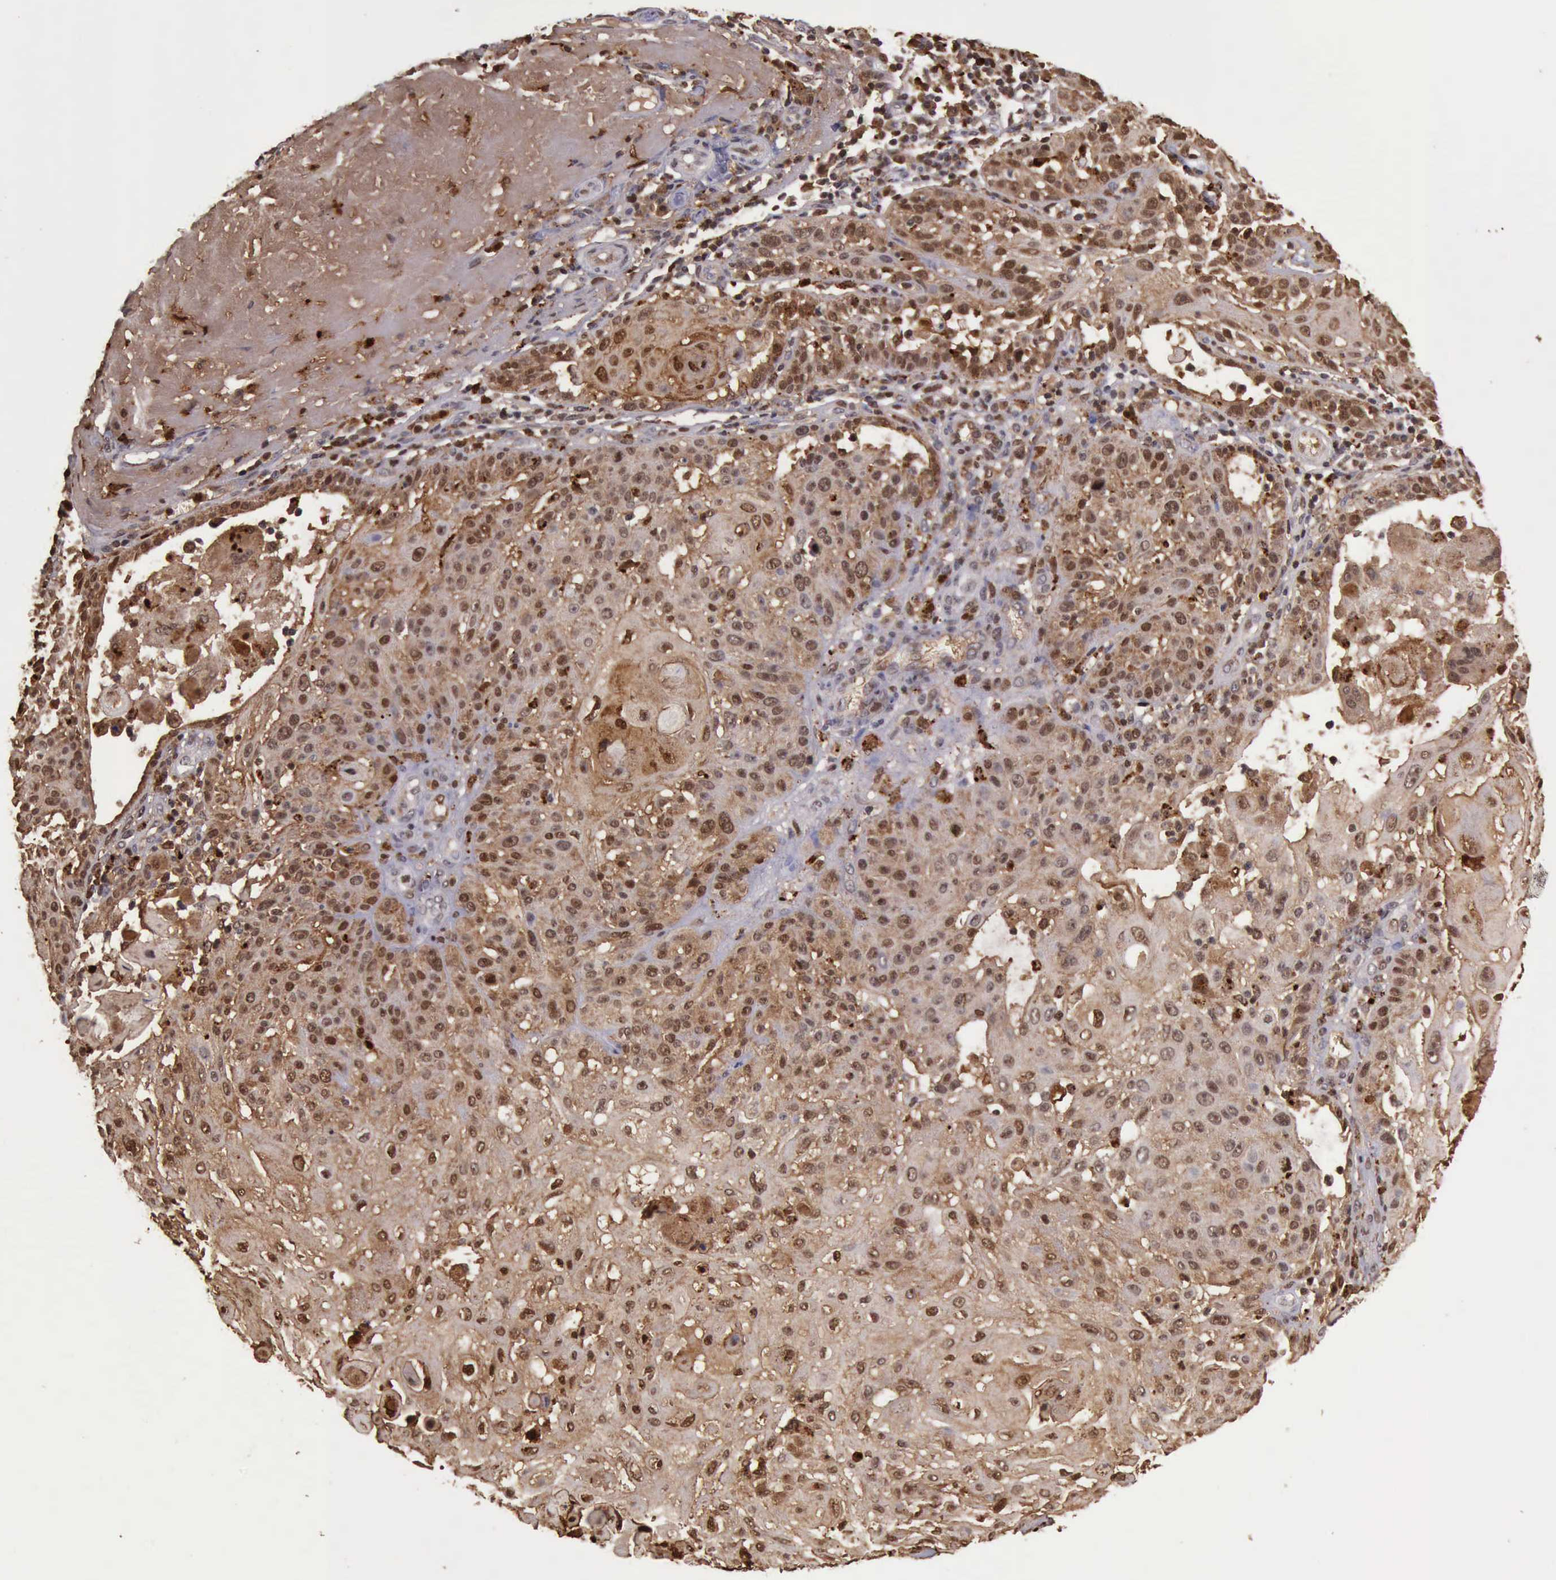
{"staining": {"intensity": "strong", "quantity": ">75%", "location": "cytoplasmic/membranous,nuclear"}, "tissue": "skin cancer", "cell_type": "Tumor cells", "image_type": "cancer", "snomed": [{"axis": "morphology", "description": "Squamous cell carcinoma, NOS"}, {"axis": "topography", "description": "Skin"}], "caption": "Skin squamous cell carcinoma stained with DAB (3,3'-diaminobenzidine) immunohistochemistry displays high levels of strong cytoplasmic/membranous and nuclear positivity in about >75% of tumor cells. The staining was performed using DAB (3,3'-diaminobenzidine), with brown indicating positive protein expression. Nuclei are stained blue with hematoxylin.", "gene": "CSTA", "patient": {"sex": "female", "age": 89}}